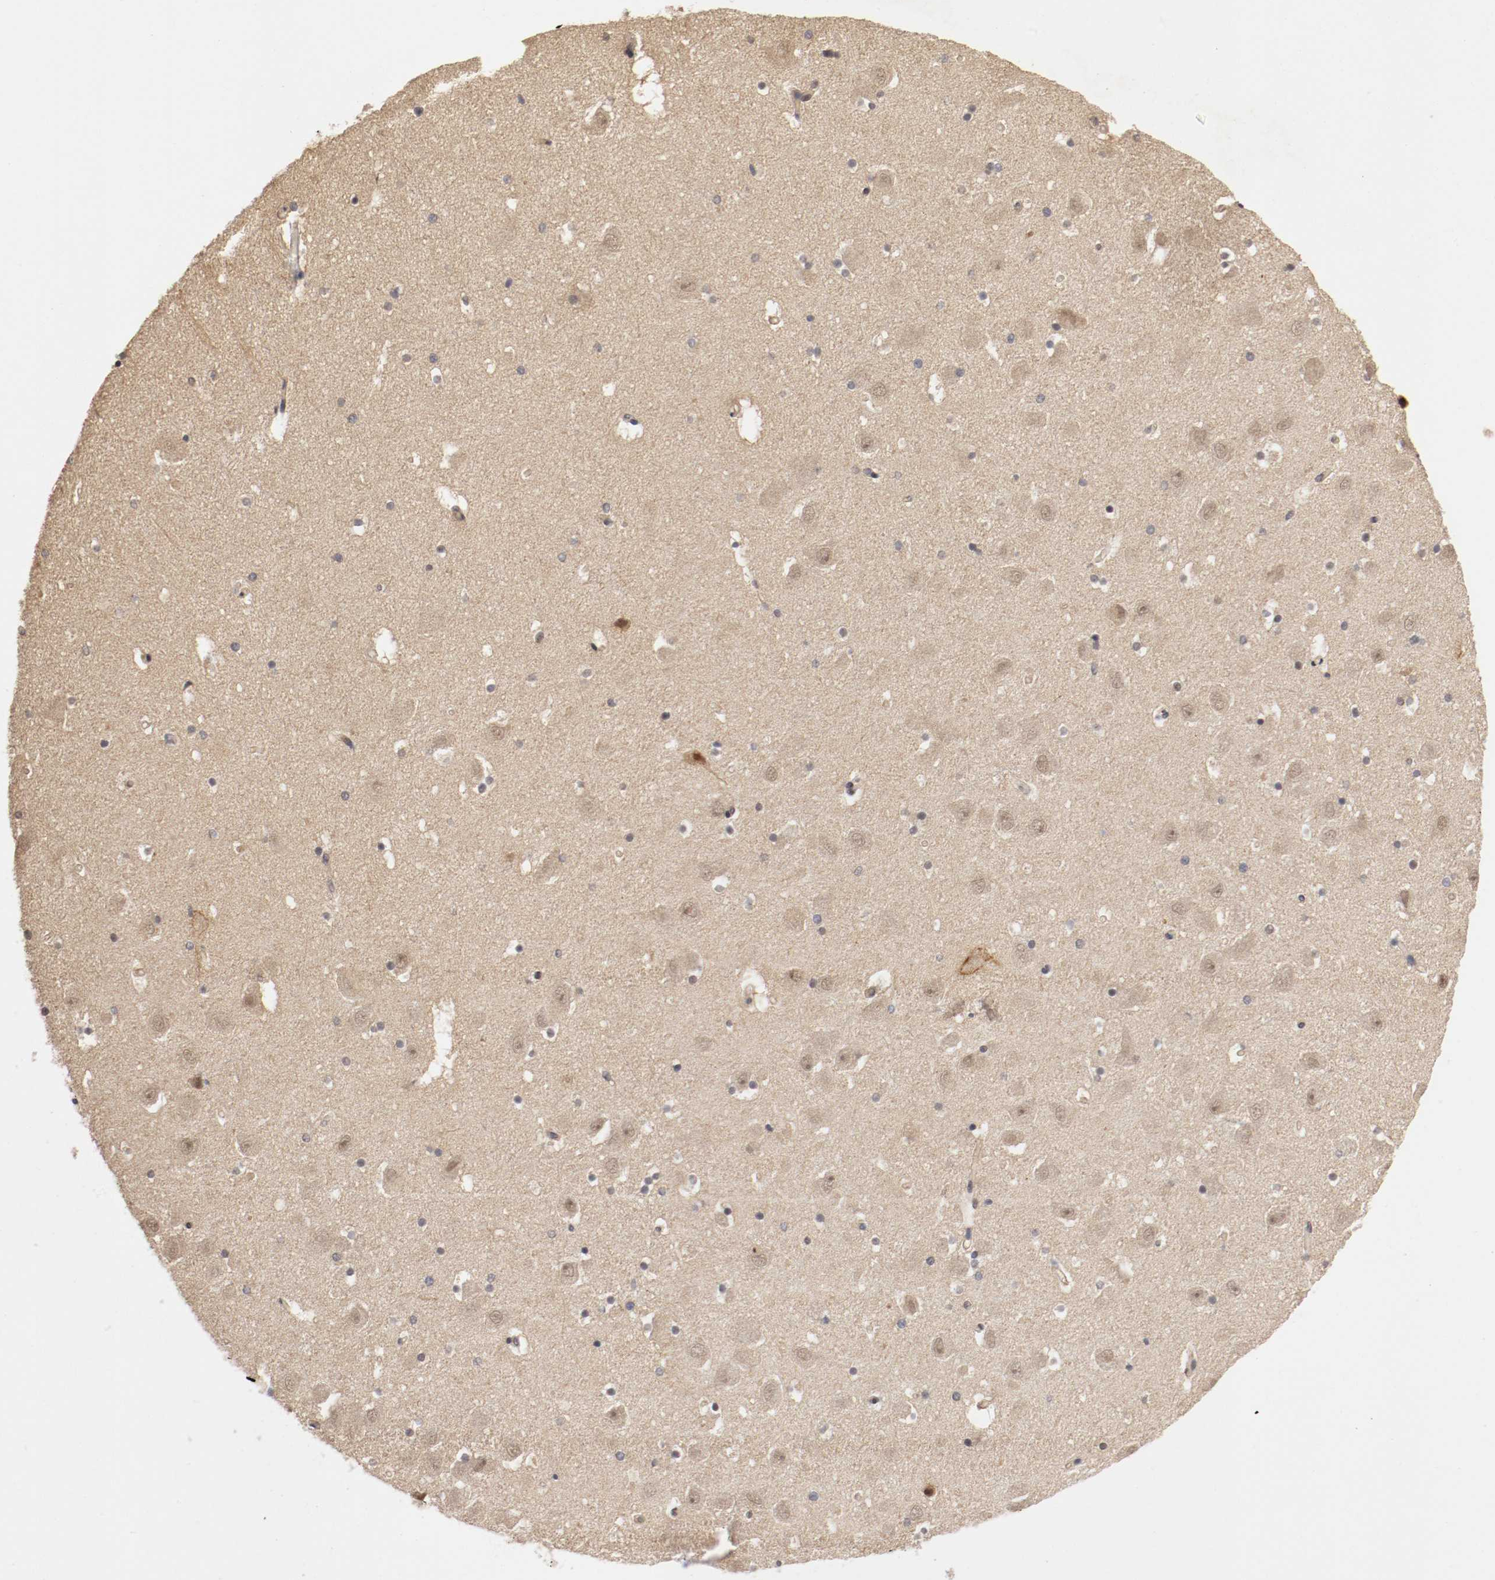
{"staining": {"intensity": "negative", "quantity": "none", "location": "none"}, "tissue": "hippocampus", "cell_type": "Glial cells", "image_type": "normal", "snomed": [{"axis": "morphology", "description": "Normal tissue, NOS"}, {"axis": "topography", "description": "Hippocampus"}], "caption": "High power microscopy micrograph of an IHC photomicrograph of normal hippocampus, revealing no significant staining in glial cells. (DAB (3,3'-diaminobenzidine) IHC visualized using brightfield microscopy, high magnification).", "gene": "DNMT3B", "patient": {"sex": "male", "age": 45}}